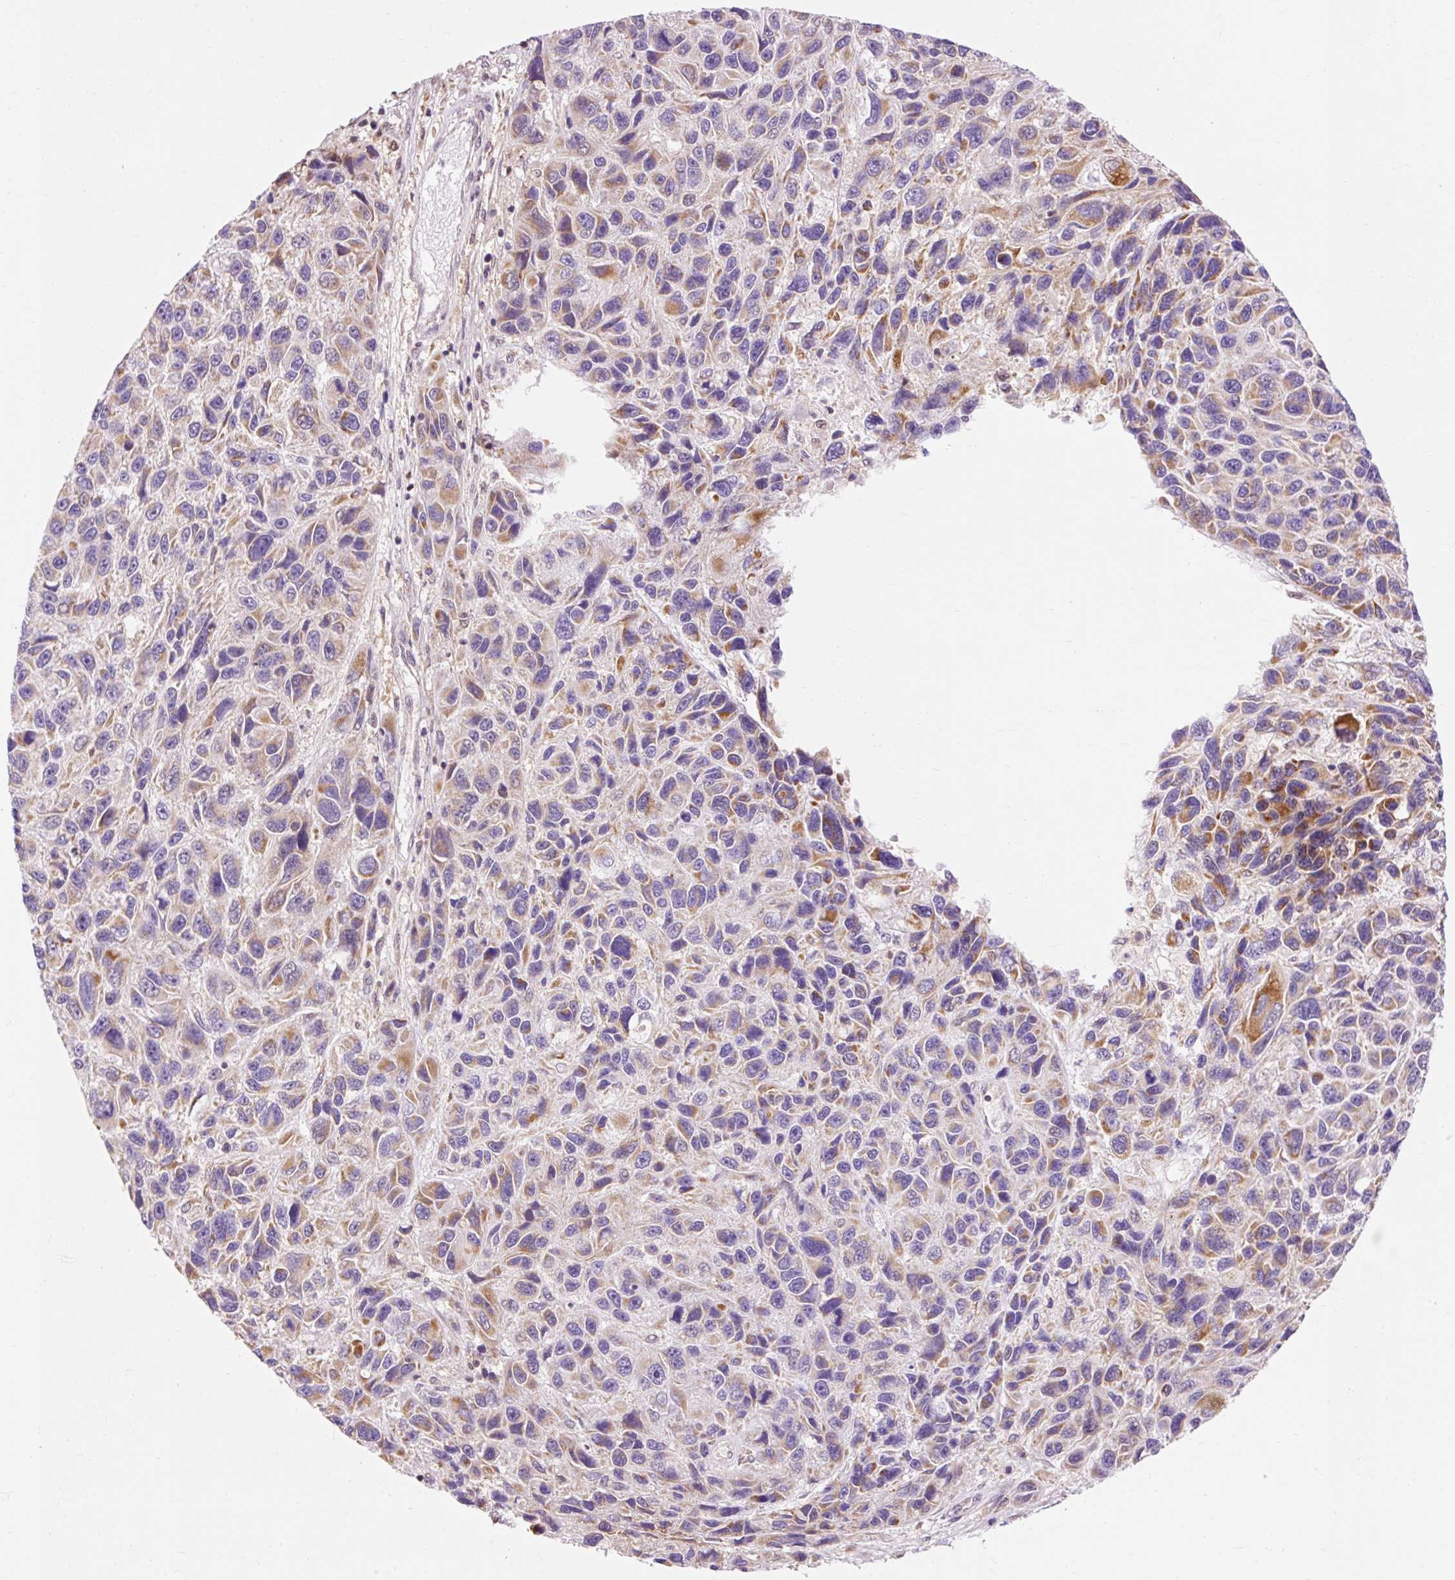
{"staining": {"intensity": "moderate", "quantity": "25%-75%", "location": "cytoplasmic/membranous"}, "tissue": "melanoma", "cell_type": "Tumor cells", "image_type": "cancer", "snomed": [{"axis": "morphology", "description": "Malignant melanoma, NOS"}, {"axis": "topography", "description": "Skin"}], "caption": "Protein analysis of malignant melanoma tissue demonstrates moderate cytoplasmic/membranous expression in approximately 25%-75% of tumor cells.", "gene": "IMMT", "patient": {"sex": "male", "age": 53}}